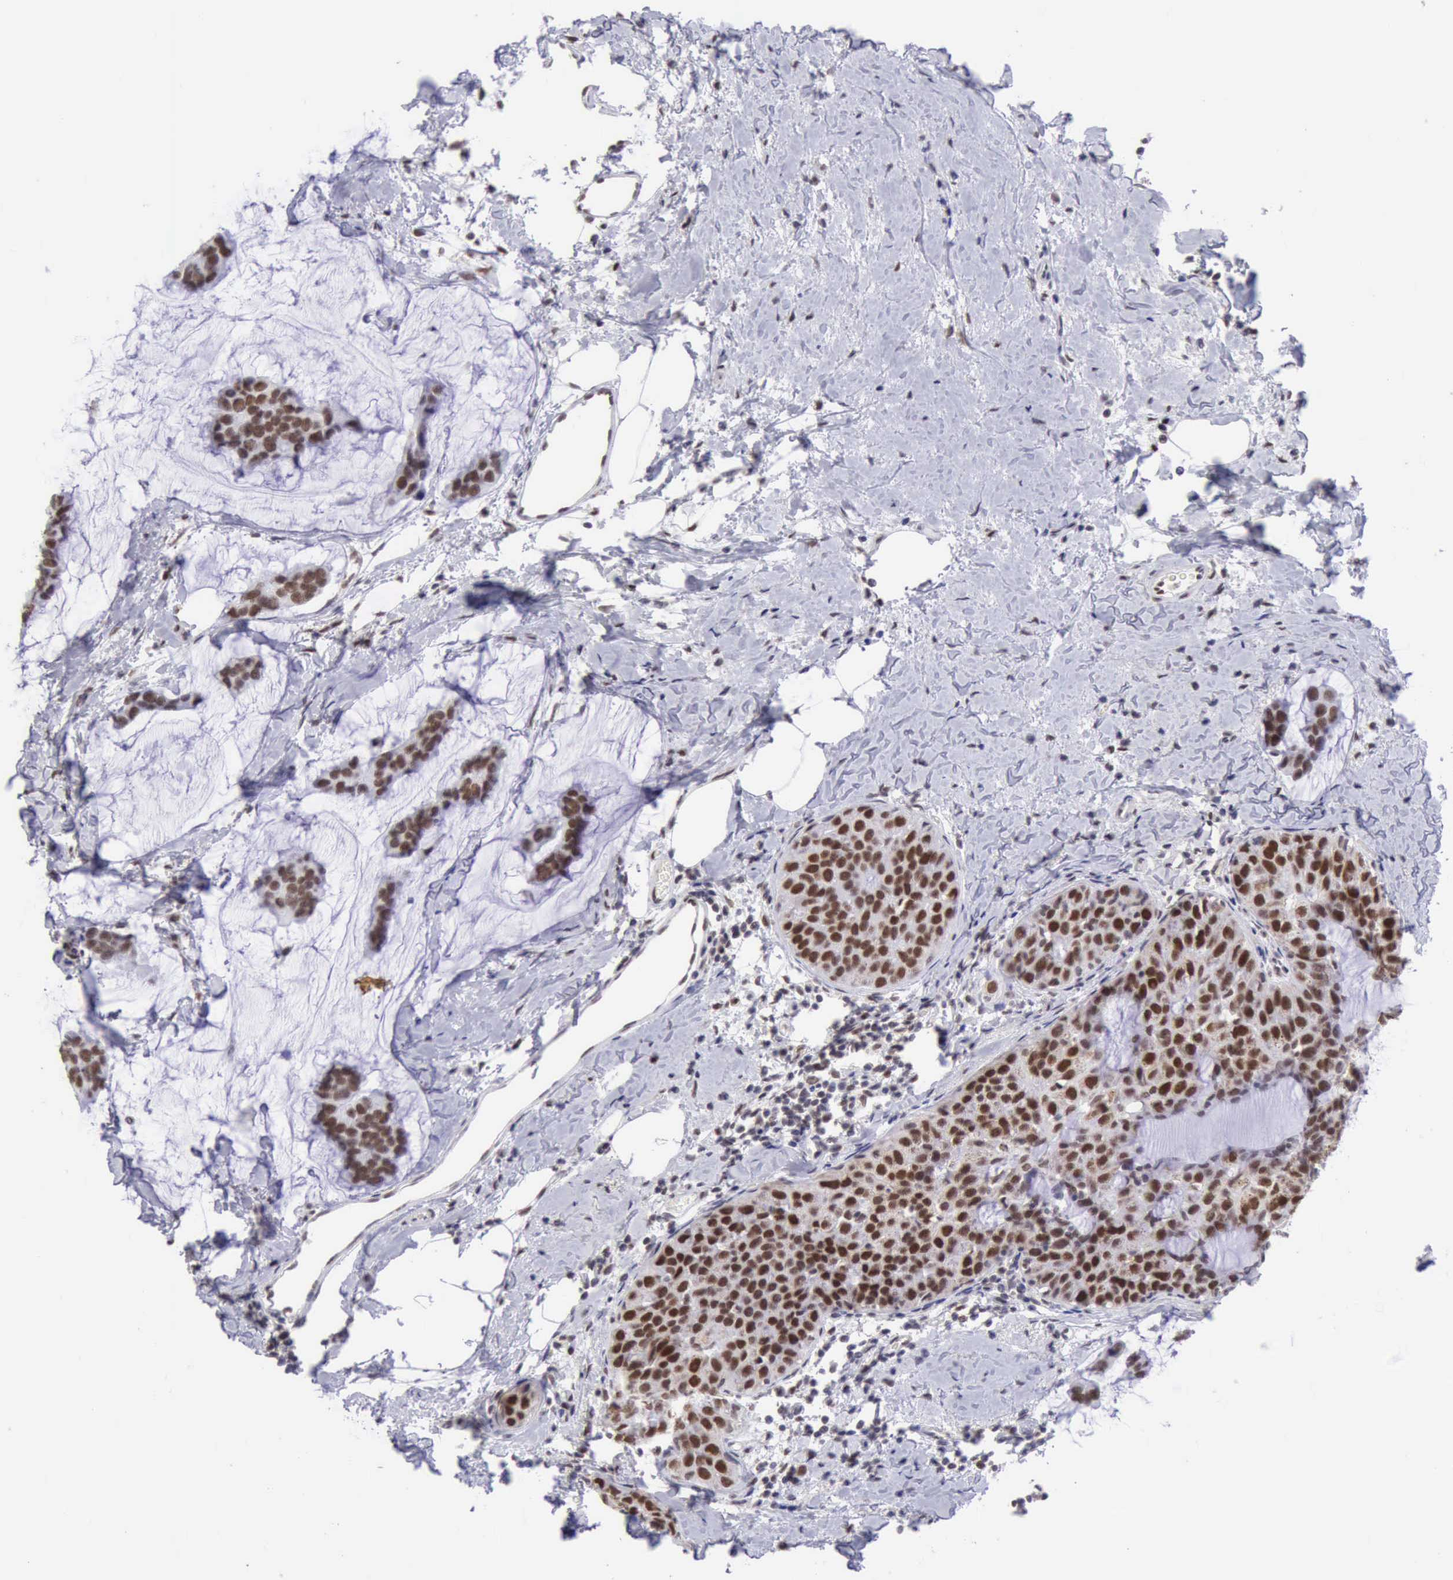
{"staining": {"intensity": "strong", "quantity": ">75%", "location": "nuclear"}, "tissue": "breast cancer", "cell_type": "Tumor cells", "image_type": "cancer", "snomed": [{"axis": "morphology", "description": "Normal tissue, NOS"}, {"axis": "morphology", "description": "Duct carcinoma"}, {"axis": "topography", "description": "Breast"}], "caption": "Immunohistochemistry (IHC) histopathology image of neoplastic tissue: human breast cancer (invasive ductal carcinoma) stained using immunohistochemistry displays high levels of strong protein expression localized specifically in the nuclear of tumor cells, appearing as a nuclear brown color.", "gene": "ERCC4", "patient": {"sex": "female", "age": 50}}